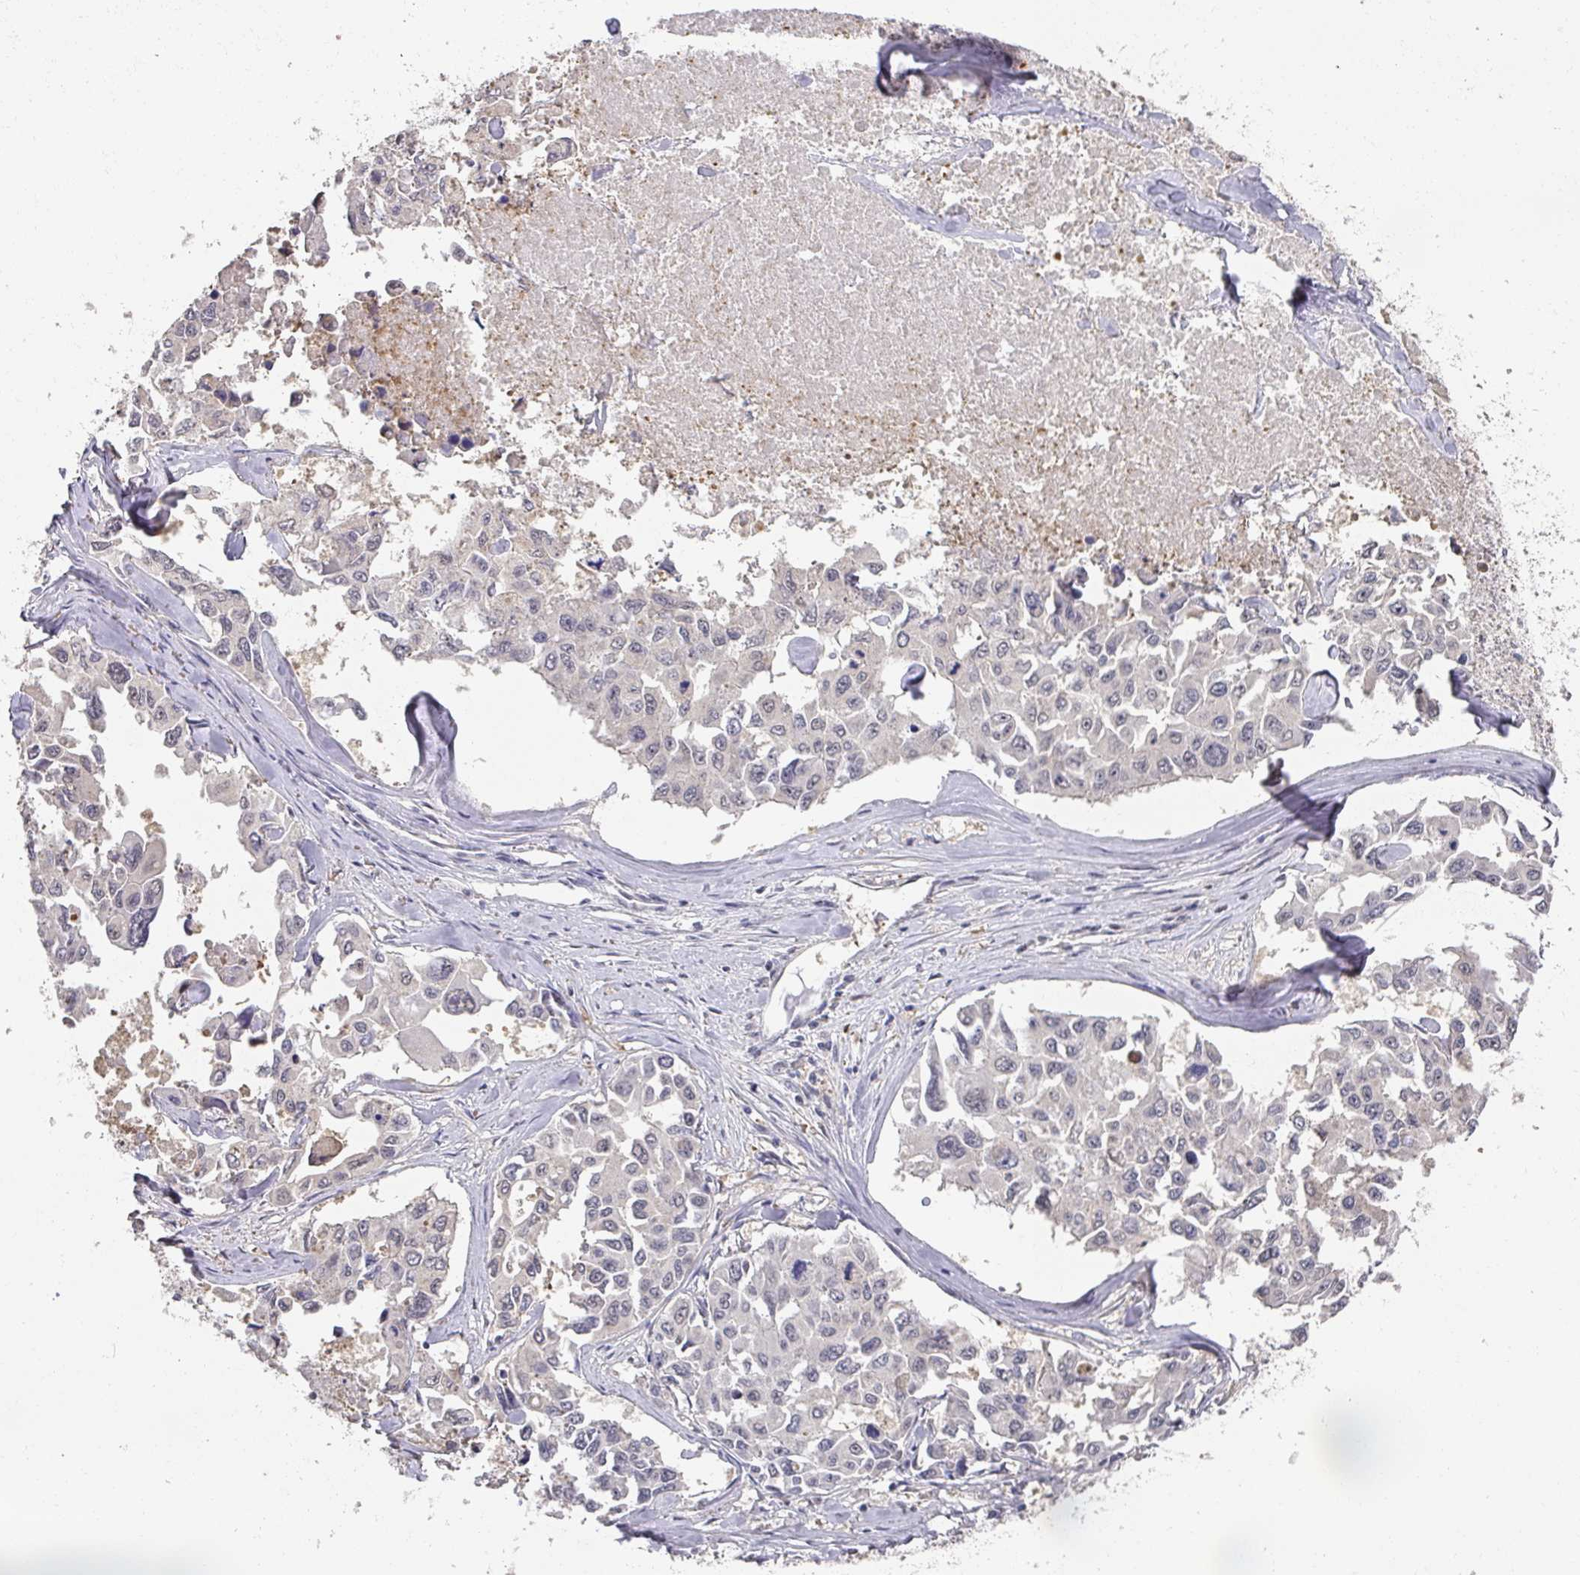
{"staining": {"intensity": "negative", "quantity": "none", "location": "none"}, "tissue": "lung cancer", "cell_type": "Tumor cells", "image_type": "cancer", "snomed": [{"axis": "morphology", "description": "Adenocarcinoma, NOS"}, {"axis": "topography", "description": "Lung"}], "caption": "IHC photomicrograph of human lung cancer stained for a protein (brown), which reveals no expression in tumor cells.", "gene": "FOXN4", "patient": {"sex": "male", "age": 64}}